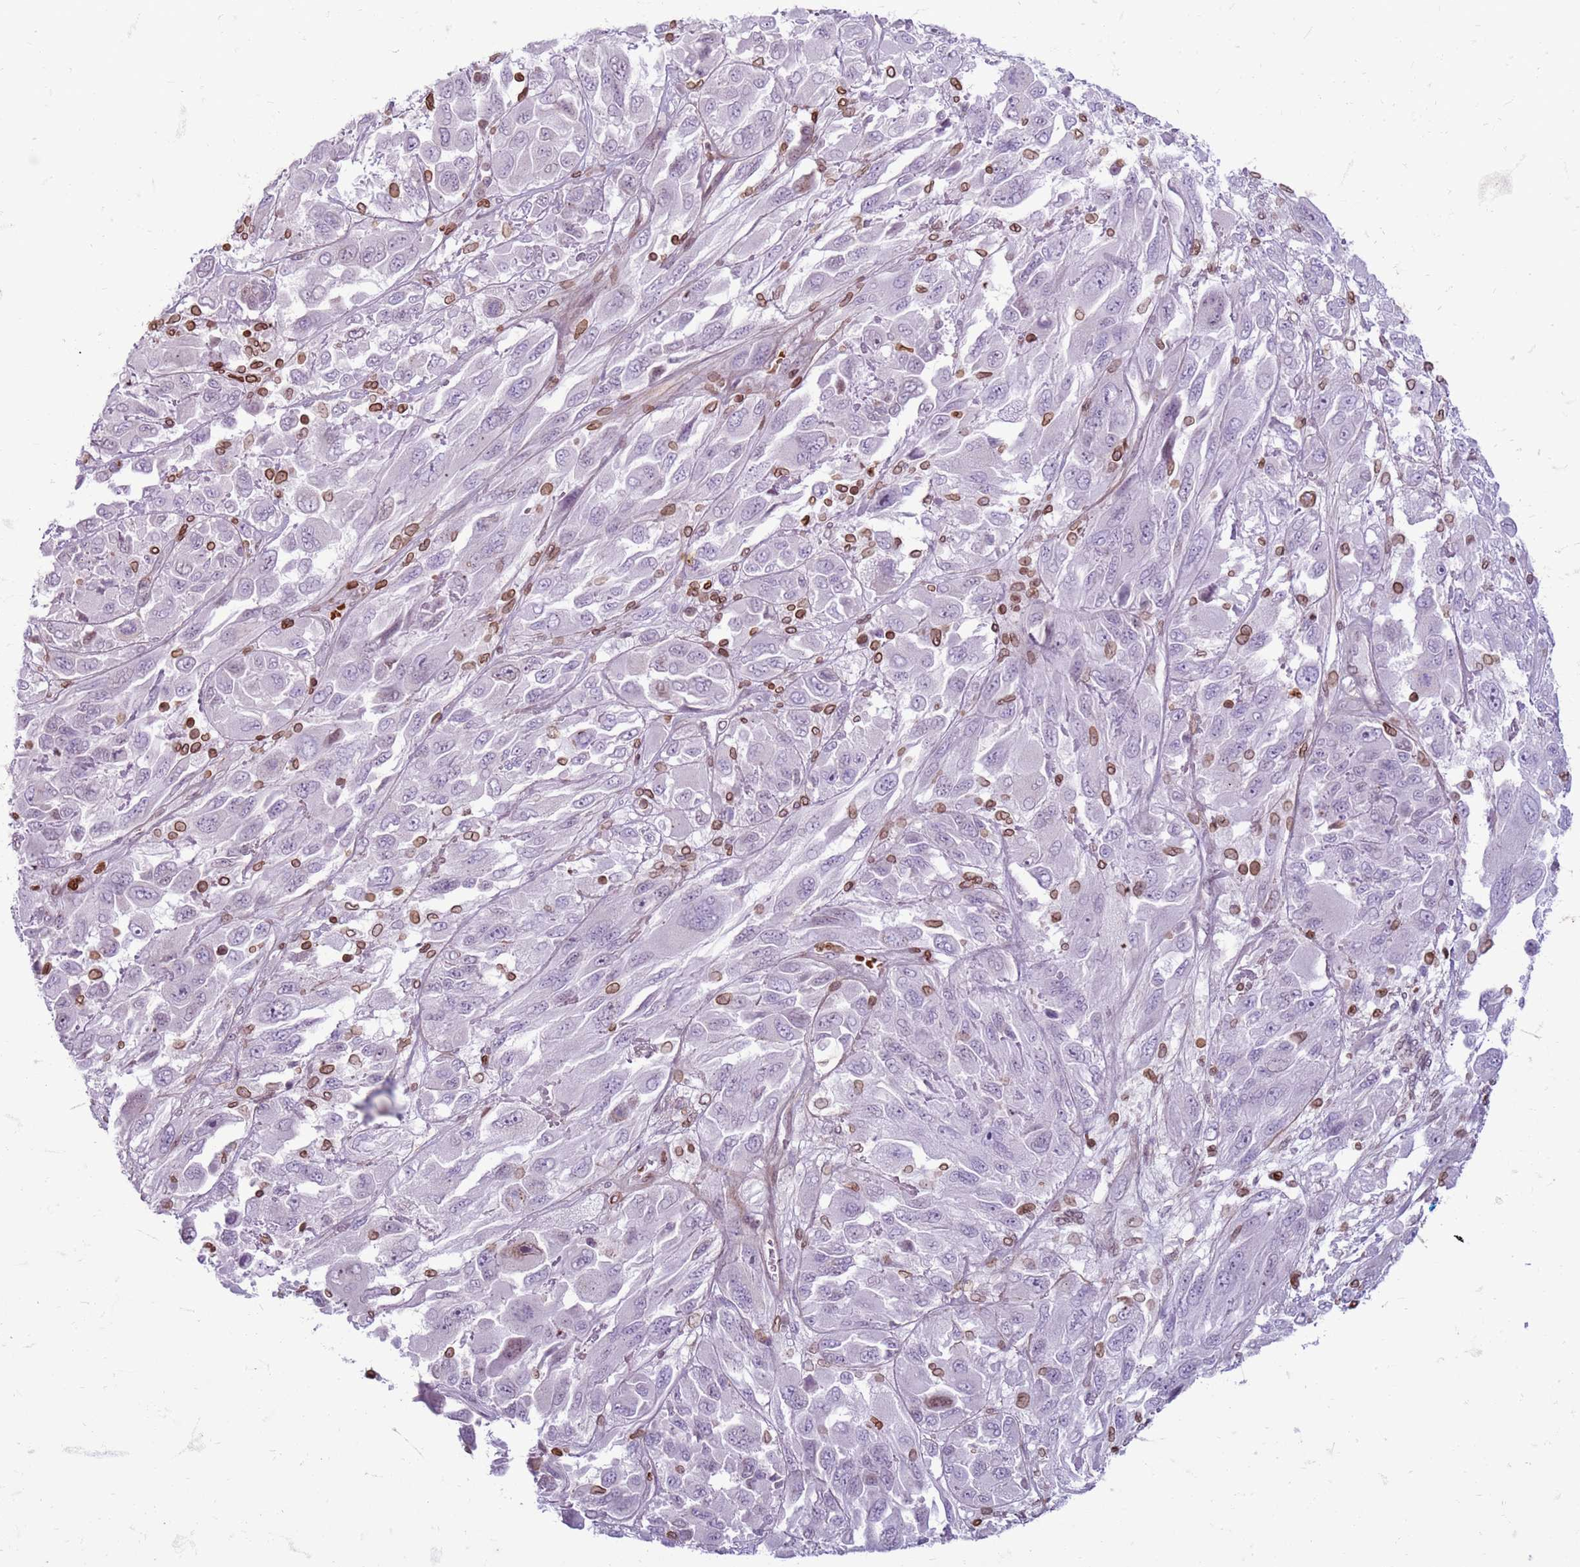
{"staining": {"intensity": "negative", "quantity": "none", "location": "none"}, "tissue": "melanoma", "cell_type": "Tumor cells", "image_type": "cancer", "snomed": [{"axis": "morphology", "description": "Malignant melanoma, NOS"}, {"axis": "topography", "description": "Skin"}], "caption": "High magnification brightfield microscopy of melanoma stained with DAB (3,3'-diaminobenzidine) (brown) and counterstained with hematoxylin (blue): tumor cells show no significant staining.", "gene": "METTL25B", "patient": {"sex": "female", "age": 91}}